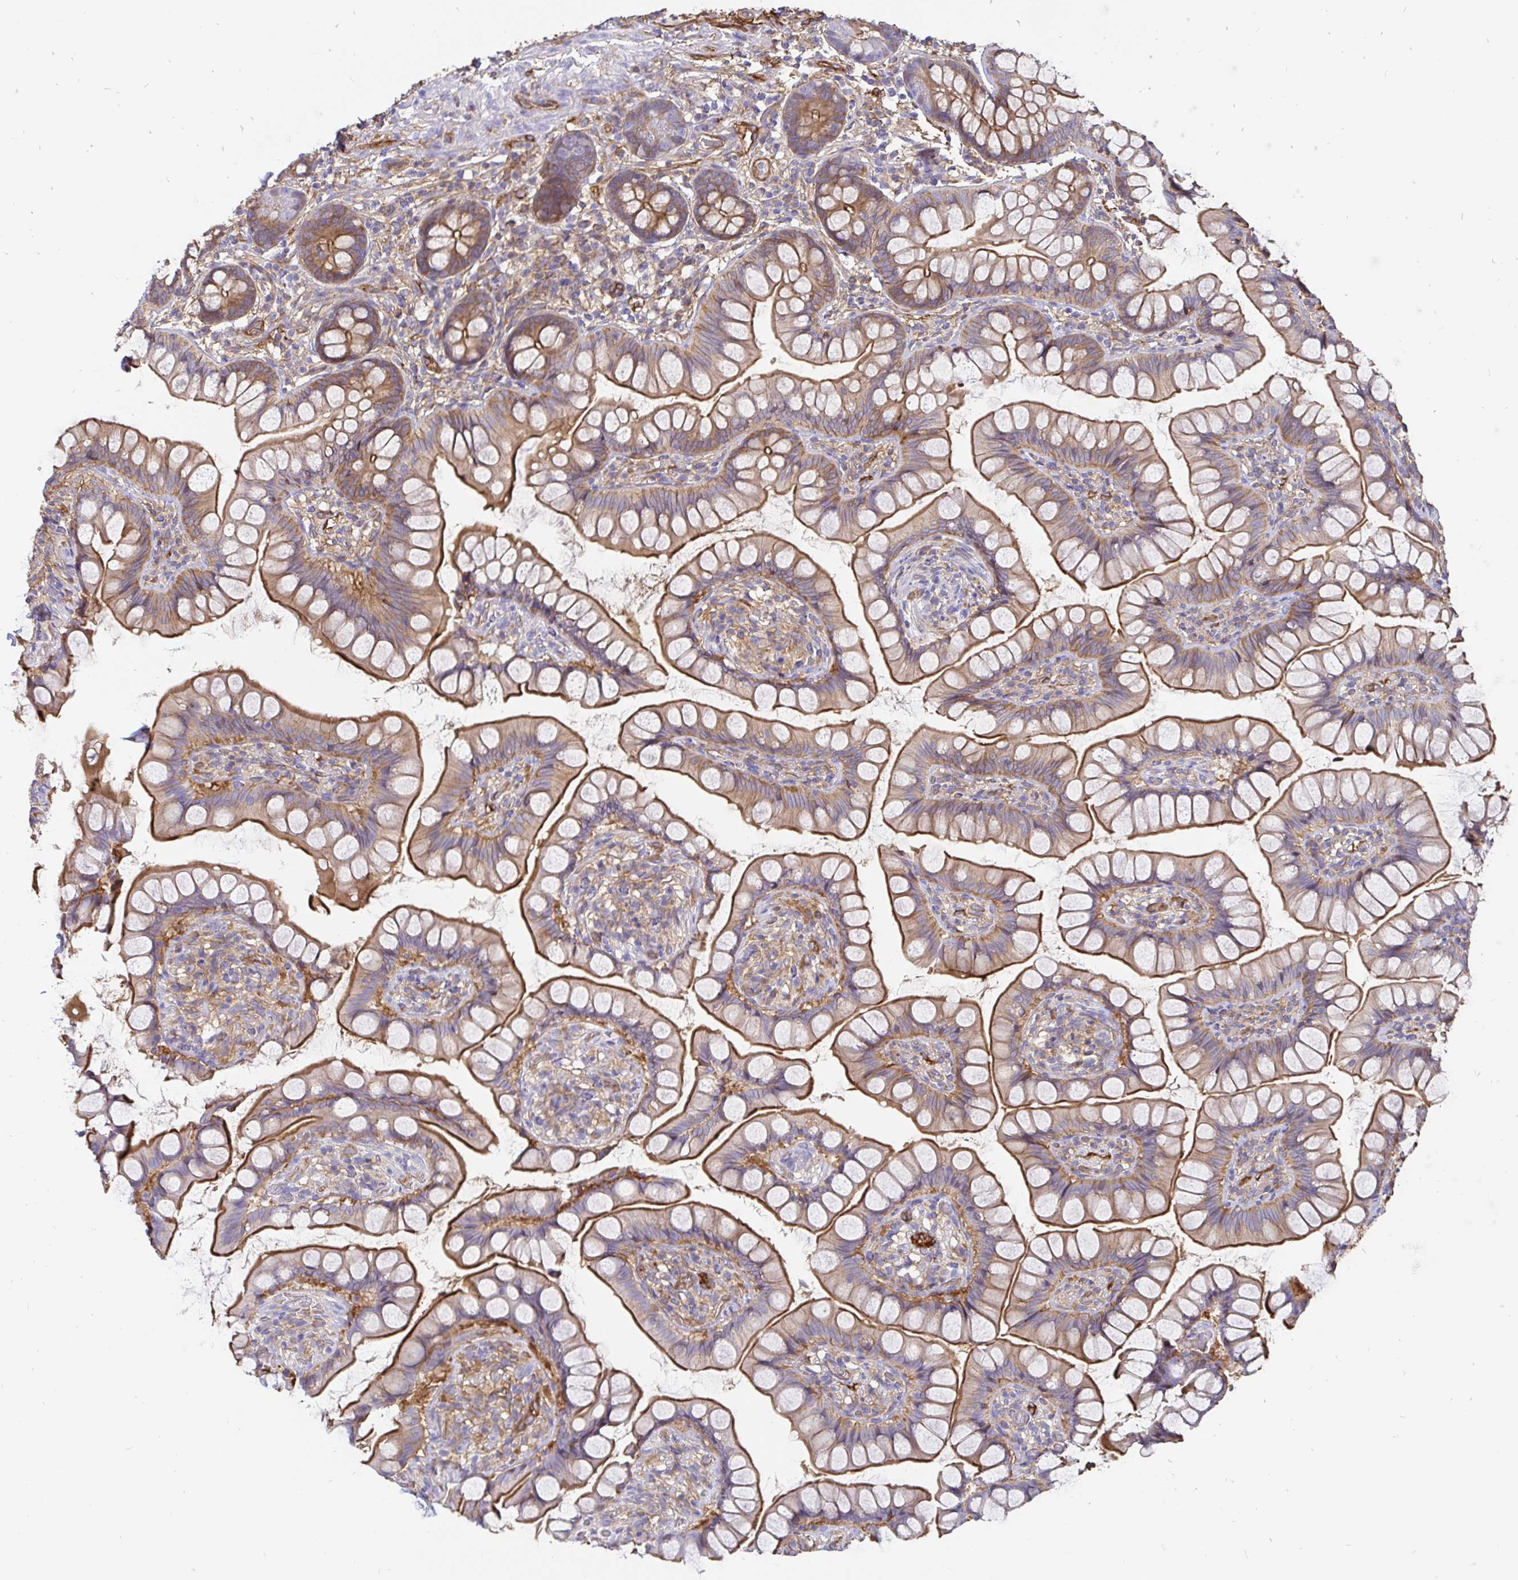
{"staining": {"intensity": "moderate", "quantity": ">75%", "location": "cytoplasmic/membranous"}, "tissue": "small intestine", "cell_type": "Glandular cells", "image_type": "normal", "snomed": [{"axis": "morphology", "description": "Normal tissue, NOS"}, {"axis": "topography", "description": "Small intestine"}], "caption": "Immunohistochemical staining of benign human small intestine displays moderate cytoplasmic/membranous protein expression in approximately >75% of glandular cells. (Stains: DAB (3,3'-diaminobenzidine) in brown, nuclei in blue, Microscopy: brightfield microscopy at high magnification).", "gene": "ANXA2", "patient": {"sex": "male", "age": 70}}